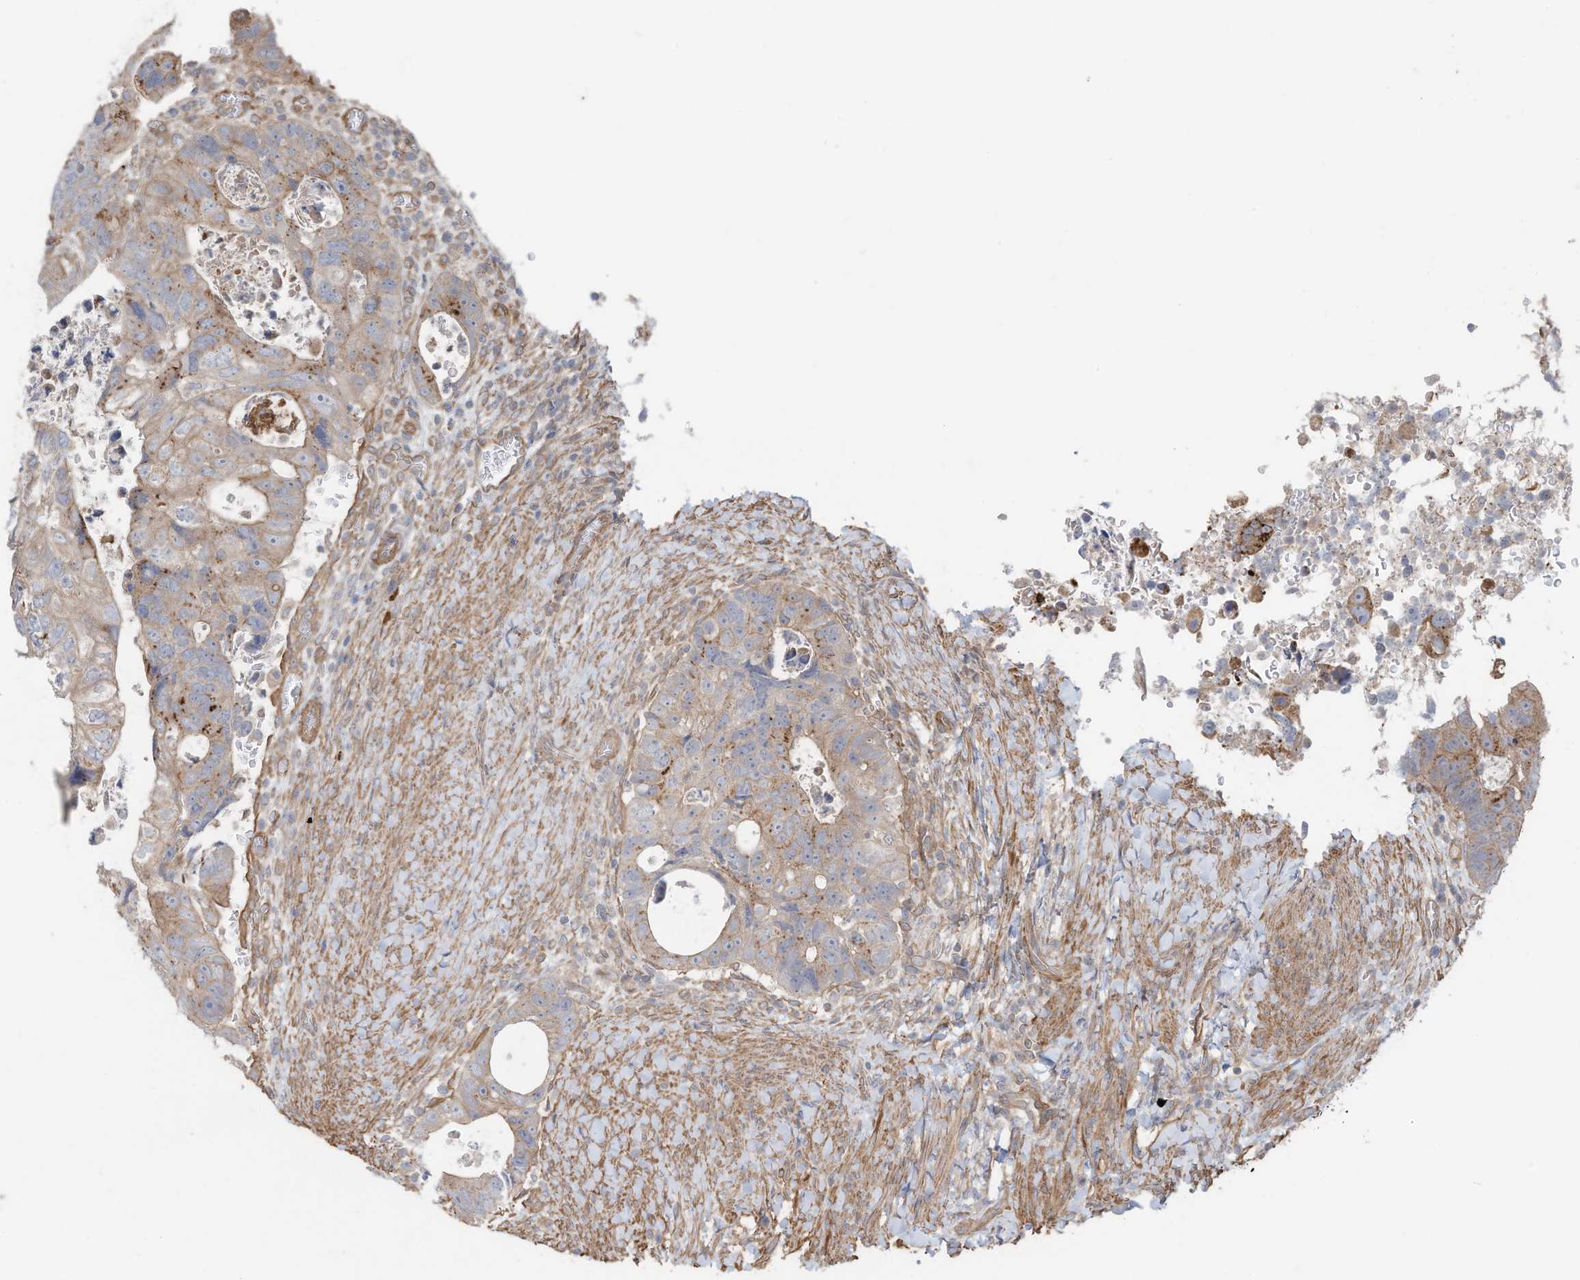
{"staining": {"intensity": "moderate", "quantity": "<25%", "location": "cytoplasmic/membranous"}, "tissue": "colorectal cancer", "cell_type": "Tumor cells", "image_type": "cancer", "snomed": [{"axis": "morphology", "description": "Adenocarcinoma, NOS"}, {"axis": "topography", "description": "Rectum"}], "caption": "Moderate cytoplasmic/membranous protein staining is present in about <25% of tumor cells in colorectal cancer.", "gene": "SLC17A7", "patient": {"sex": "male", "age": 59}}